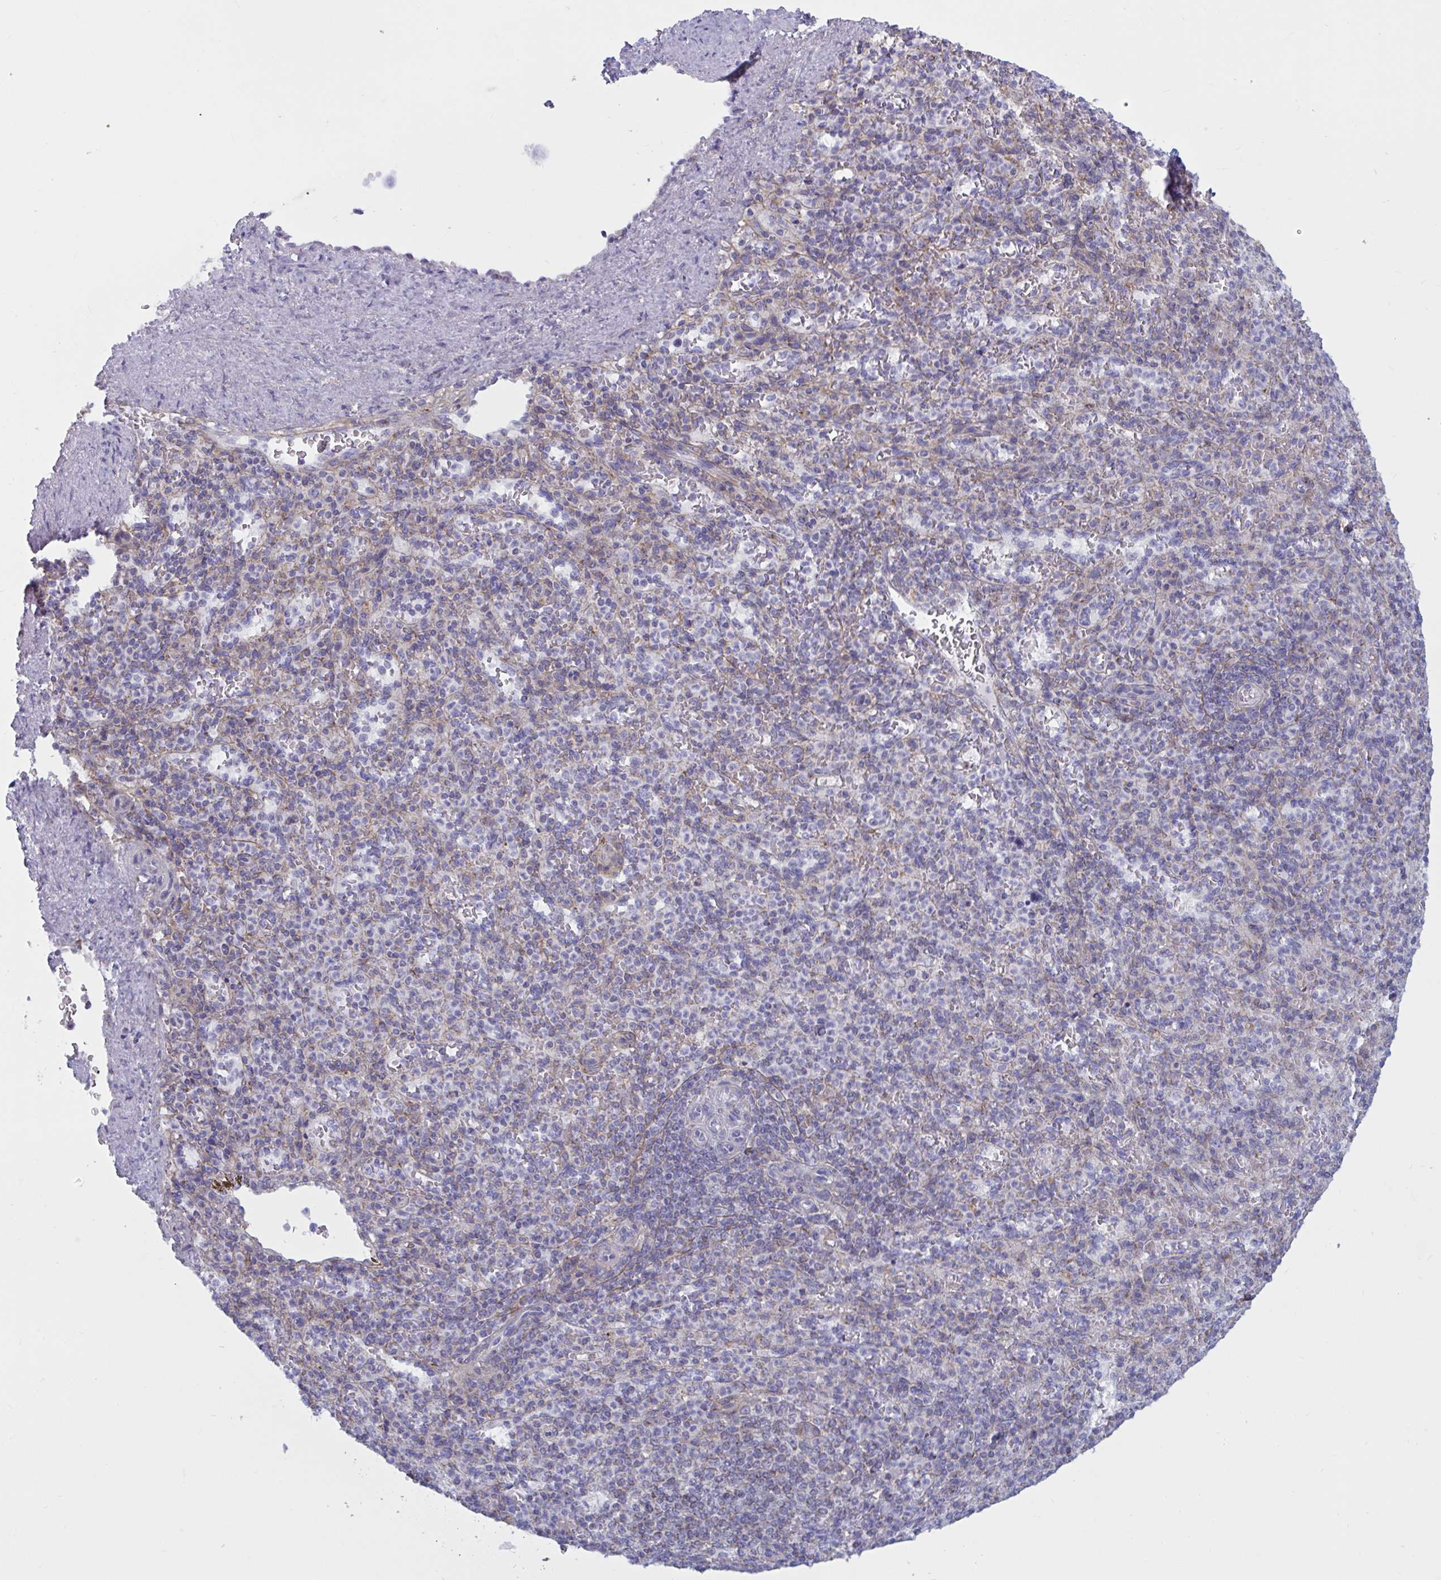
{"staining": {"intensity": "negative", "quantity": "none", "location": "none"}, "tissue": "spleen", "cell_type": "Cells in red pulp", "image_type": "normal", "snomed": [{"axis": "morphology", "description": "Normal tissue, NOS"}, {"axis": "topography", "description": "Spleen"}], "caption": "IHC image of unremarkable spleen: human spleen stained with DAB exhibits no significant protein expression in cells in red pulp. (Brightfield microscopy of DAB (3,3'-diaminobenzidine) immunohistochemistry (IHC) at high magnification).", "gene": "ATG9A", "patient": {"sex": "female", "age": 74}}